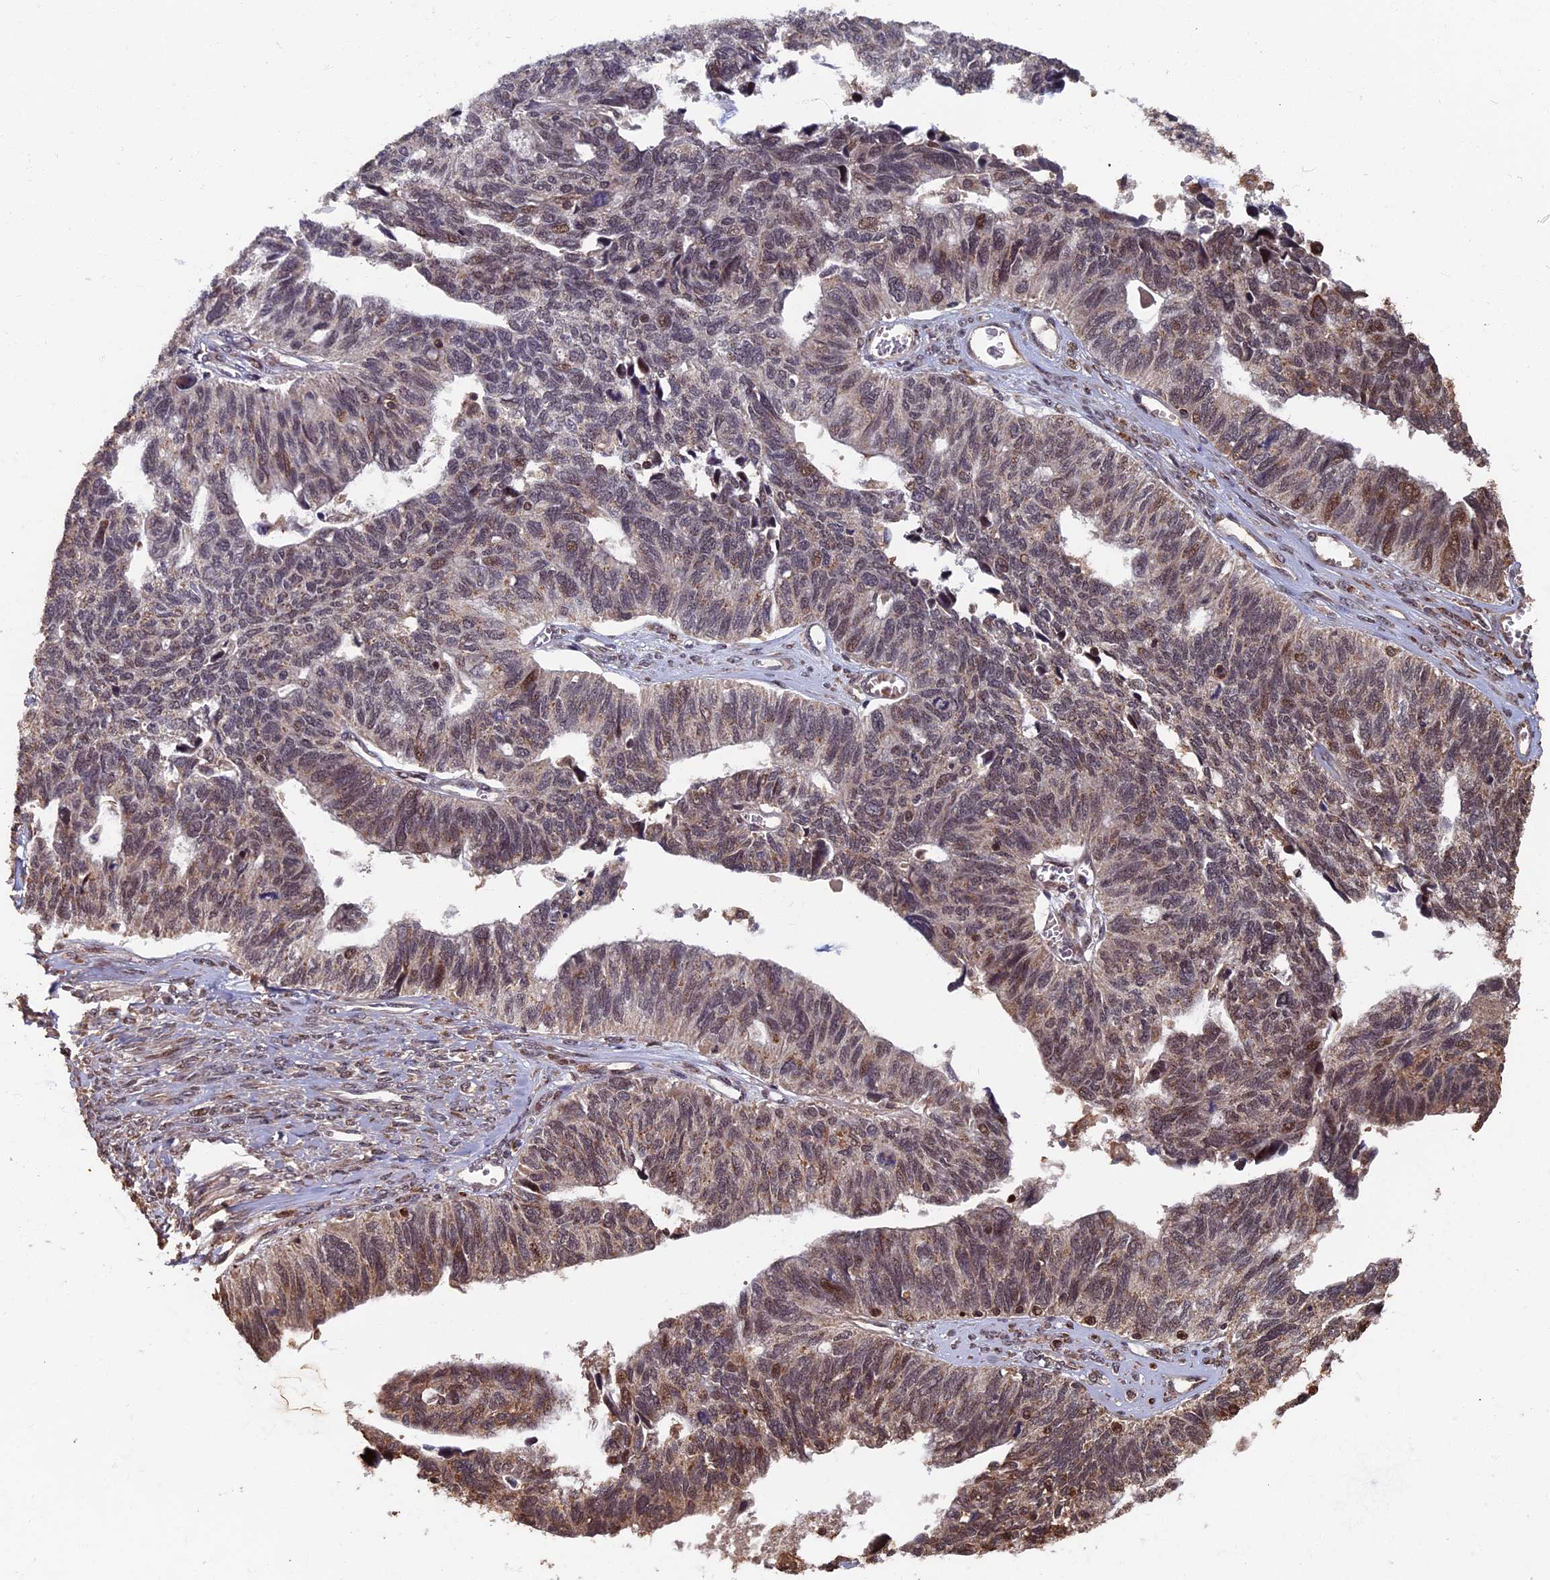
{"staining": {"intensity": "moderate", "quantity": "<25%", "location": "nuclear"}, "tissue": "ovarian cancer", "cell_type": "Tumor cells", "image_type": "cancer", "snomed": [{"axis": "morphology", "description": "Cystadenocarcinoma, serous, NOS"}, {"axis": "topography", "description": "Ovary"}], "caption": "Immunohistochemical staining of ovarian cancer displays low levels of moderate nuclear expression in approximately <25% of tumor cells.", "gene": "RASGRF1", "patient": {"sex": "female", "age": 79}}